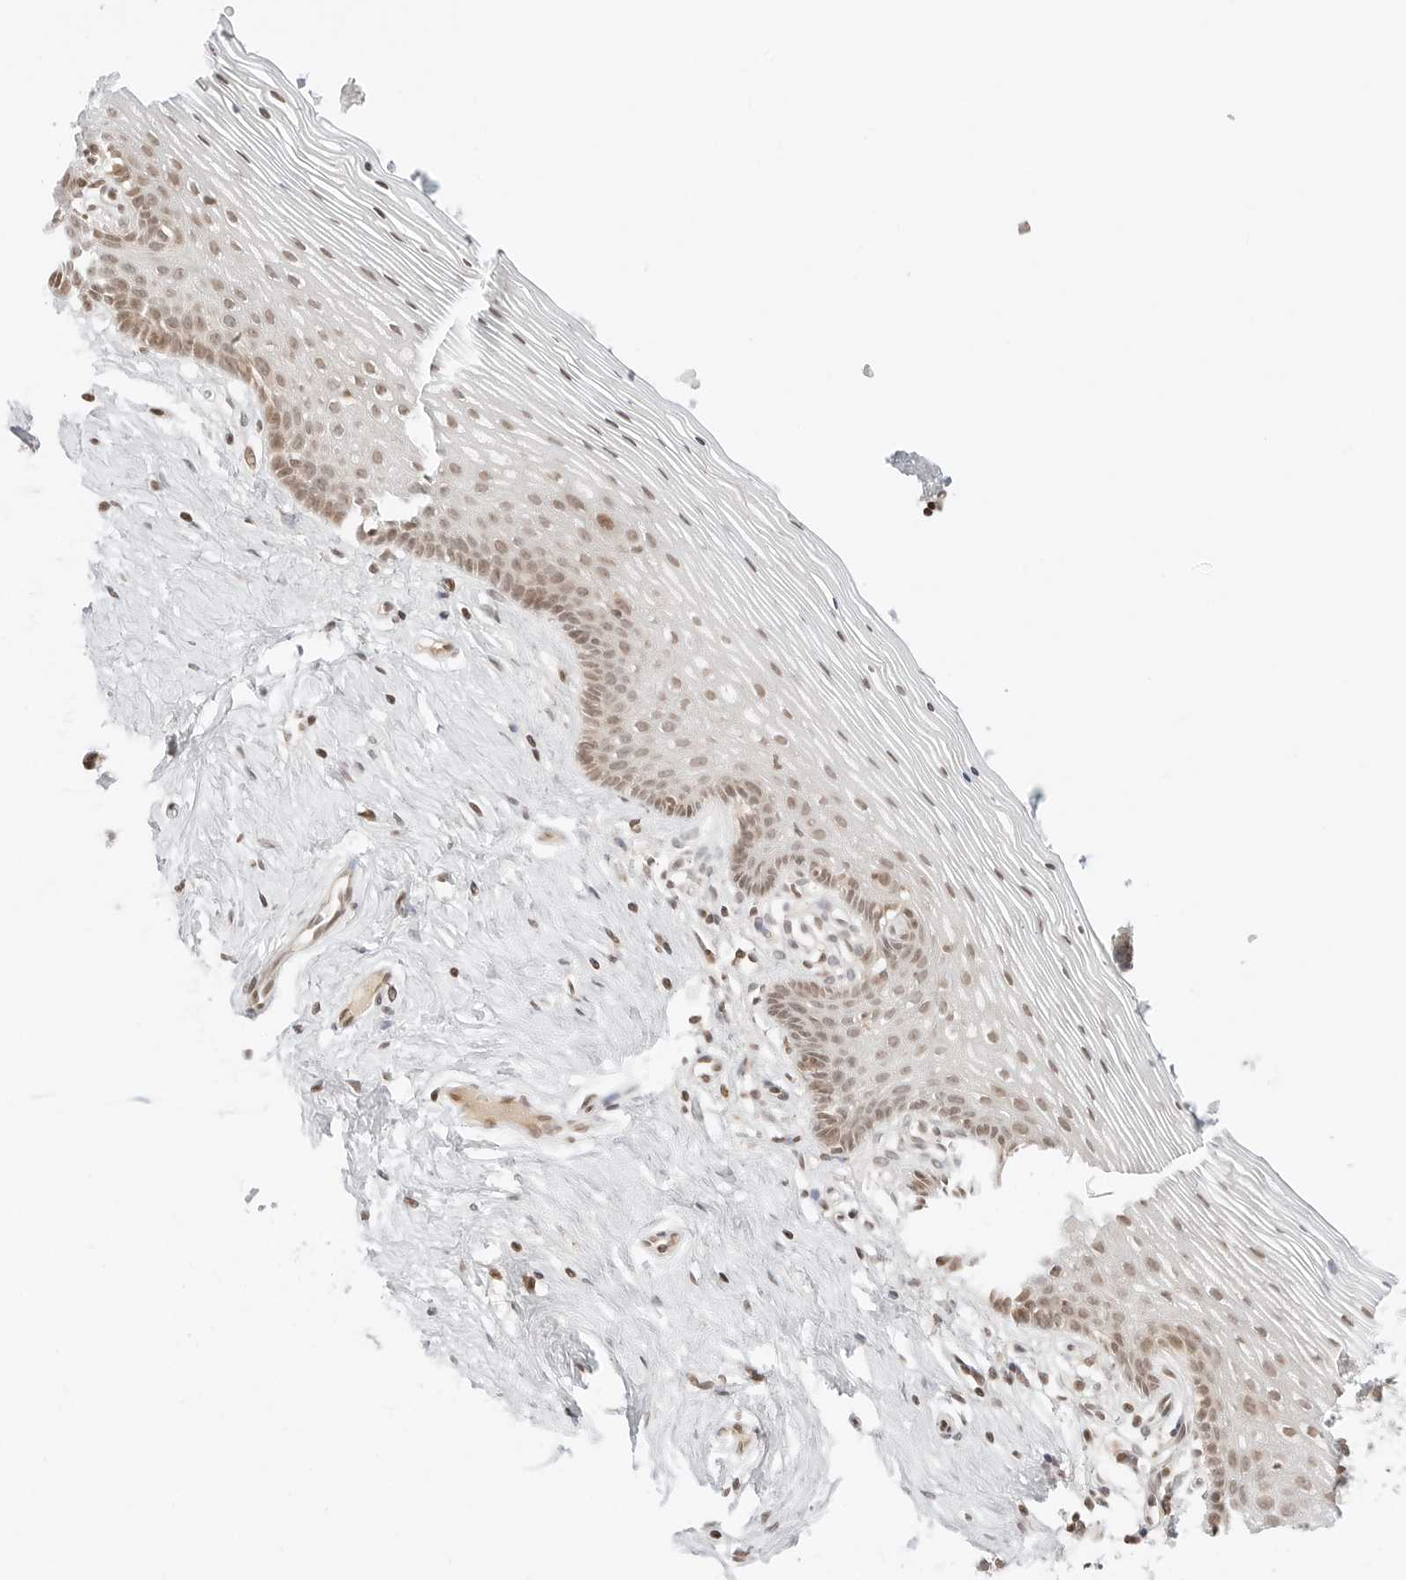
{"staining": {"intensity": "moderate", "quantity": ">75%", "location": "nuclear"}, "tissue": "vagina", "cell_type": "Squamous epithelial cells", "image_type": "normal", "snomed": [{"axis": "morphology", "description": "Normal tissue, NOS"}, {"axis": "topography", "description": "Vagina"}], "caption": "DAB immunohistochemical staining of unremarkable human vagina displays moderate nuclear protein staining in about >75% of squamous epithelial cells.", "gene": "RPS6KL1", "patient": {"sex": "female", "age": 32}}